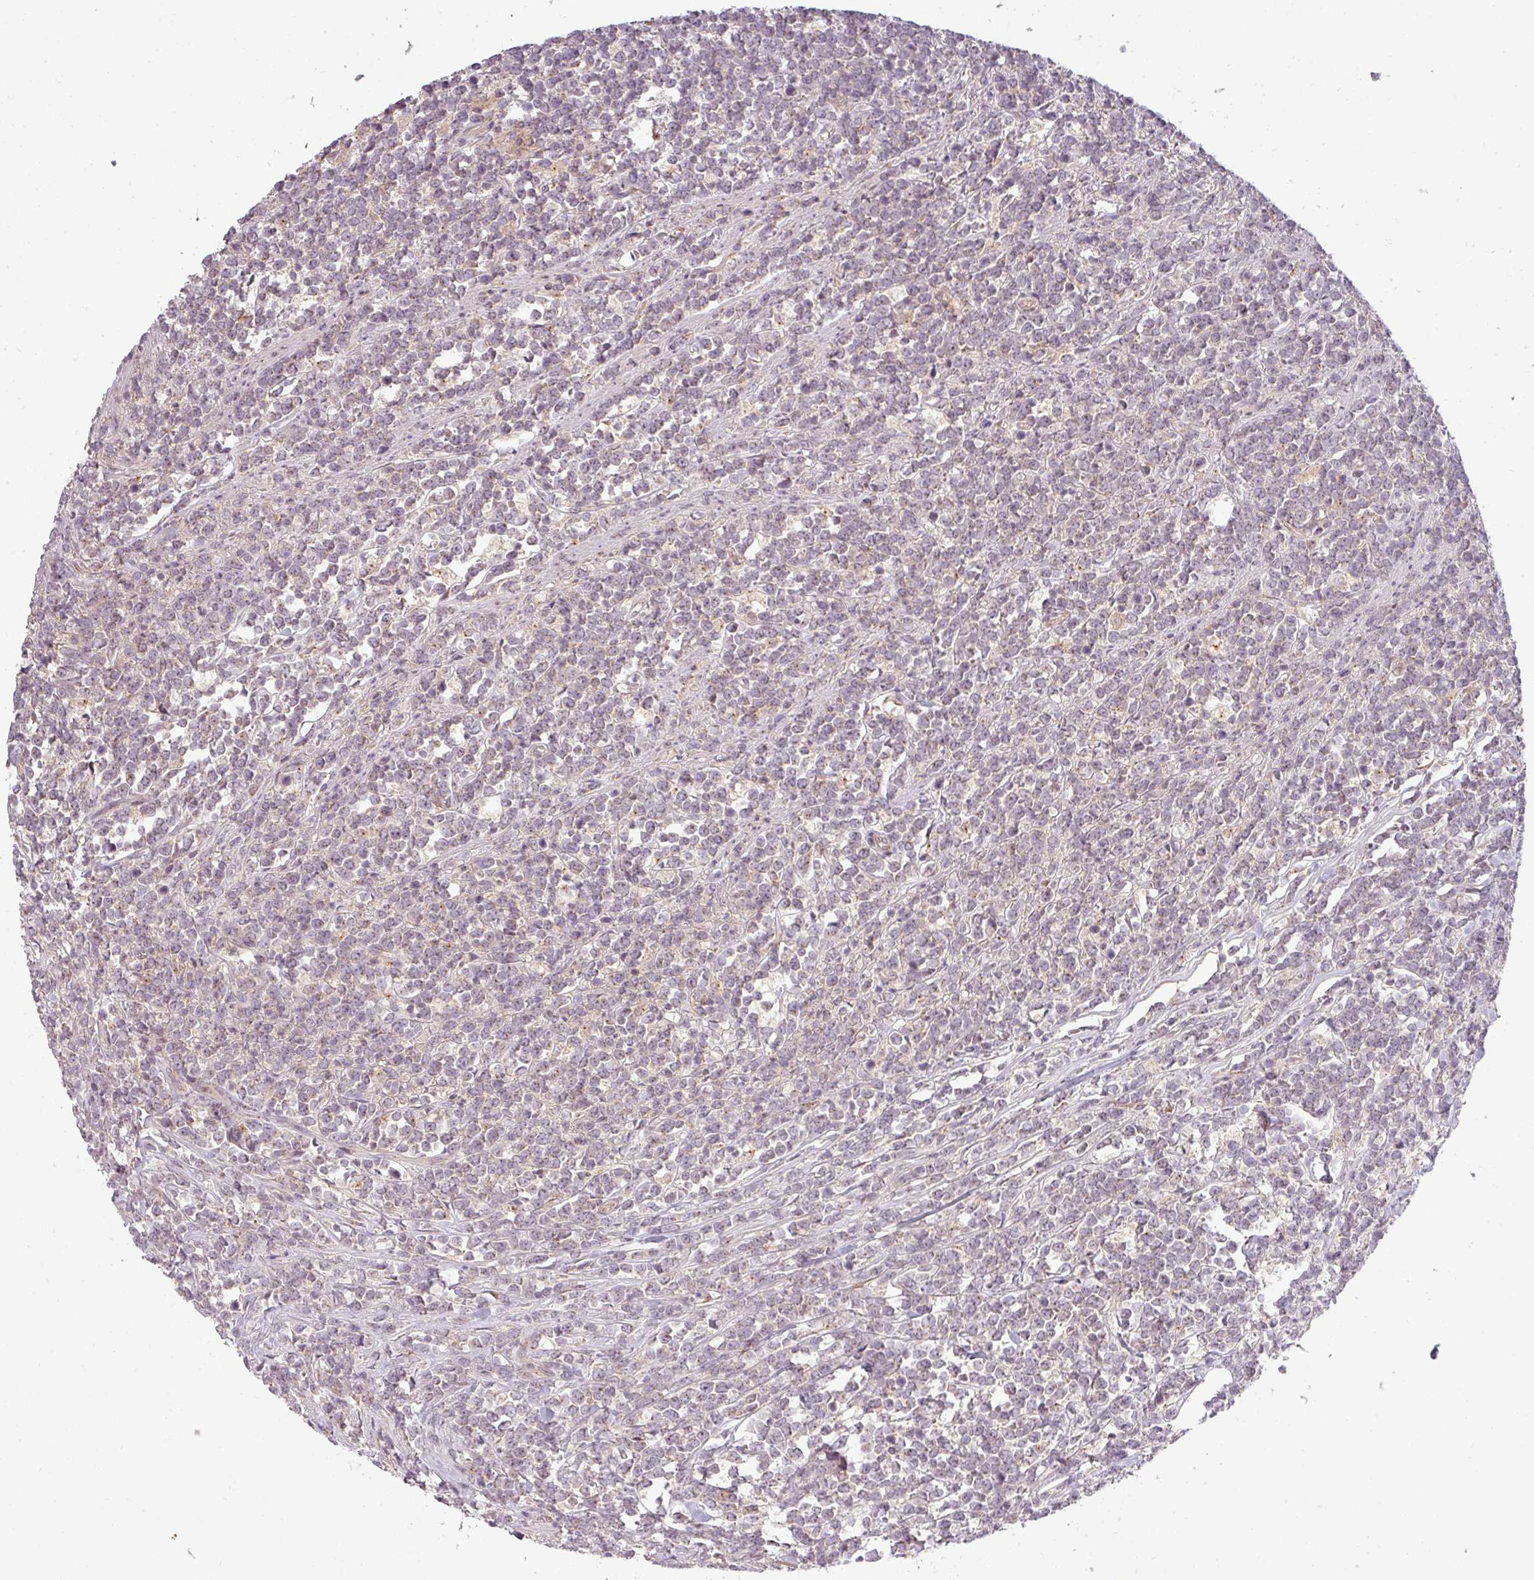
{"staining": {"intensity": "negative", "quantity": "none", "location": "none"}, "tissue": "lymphoma", "cell_type": "Tumor cells", "image_type": "cancer", "snomed": [{"axis": "morphology", "description": "Malignant lymphoma, non-Hodgkin's type, High grade"}, {"axis": "topography", "description": "Small intestine"}, {"axis": "topography", "description": "Colon"}], "caption": "High magnification brightfield microscopy of lymphoma stained with DAB (3,3'-diaminobenzidine) (brown) and counterstained with hematoxylin (blue): tumor cells show no significant positivity. (DAB immunohistochemistry, high magnification).", "gene": "NIN", "patient": {"sex": "male", "age": 8}}